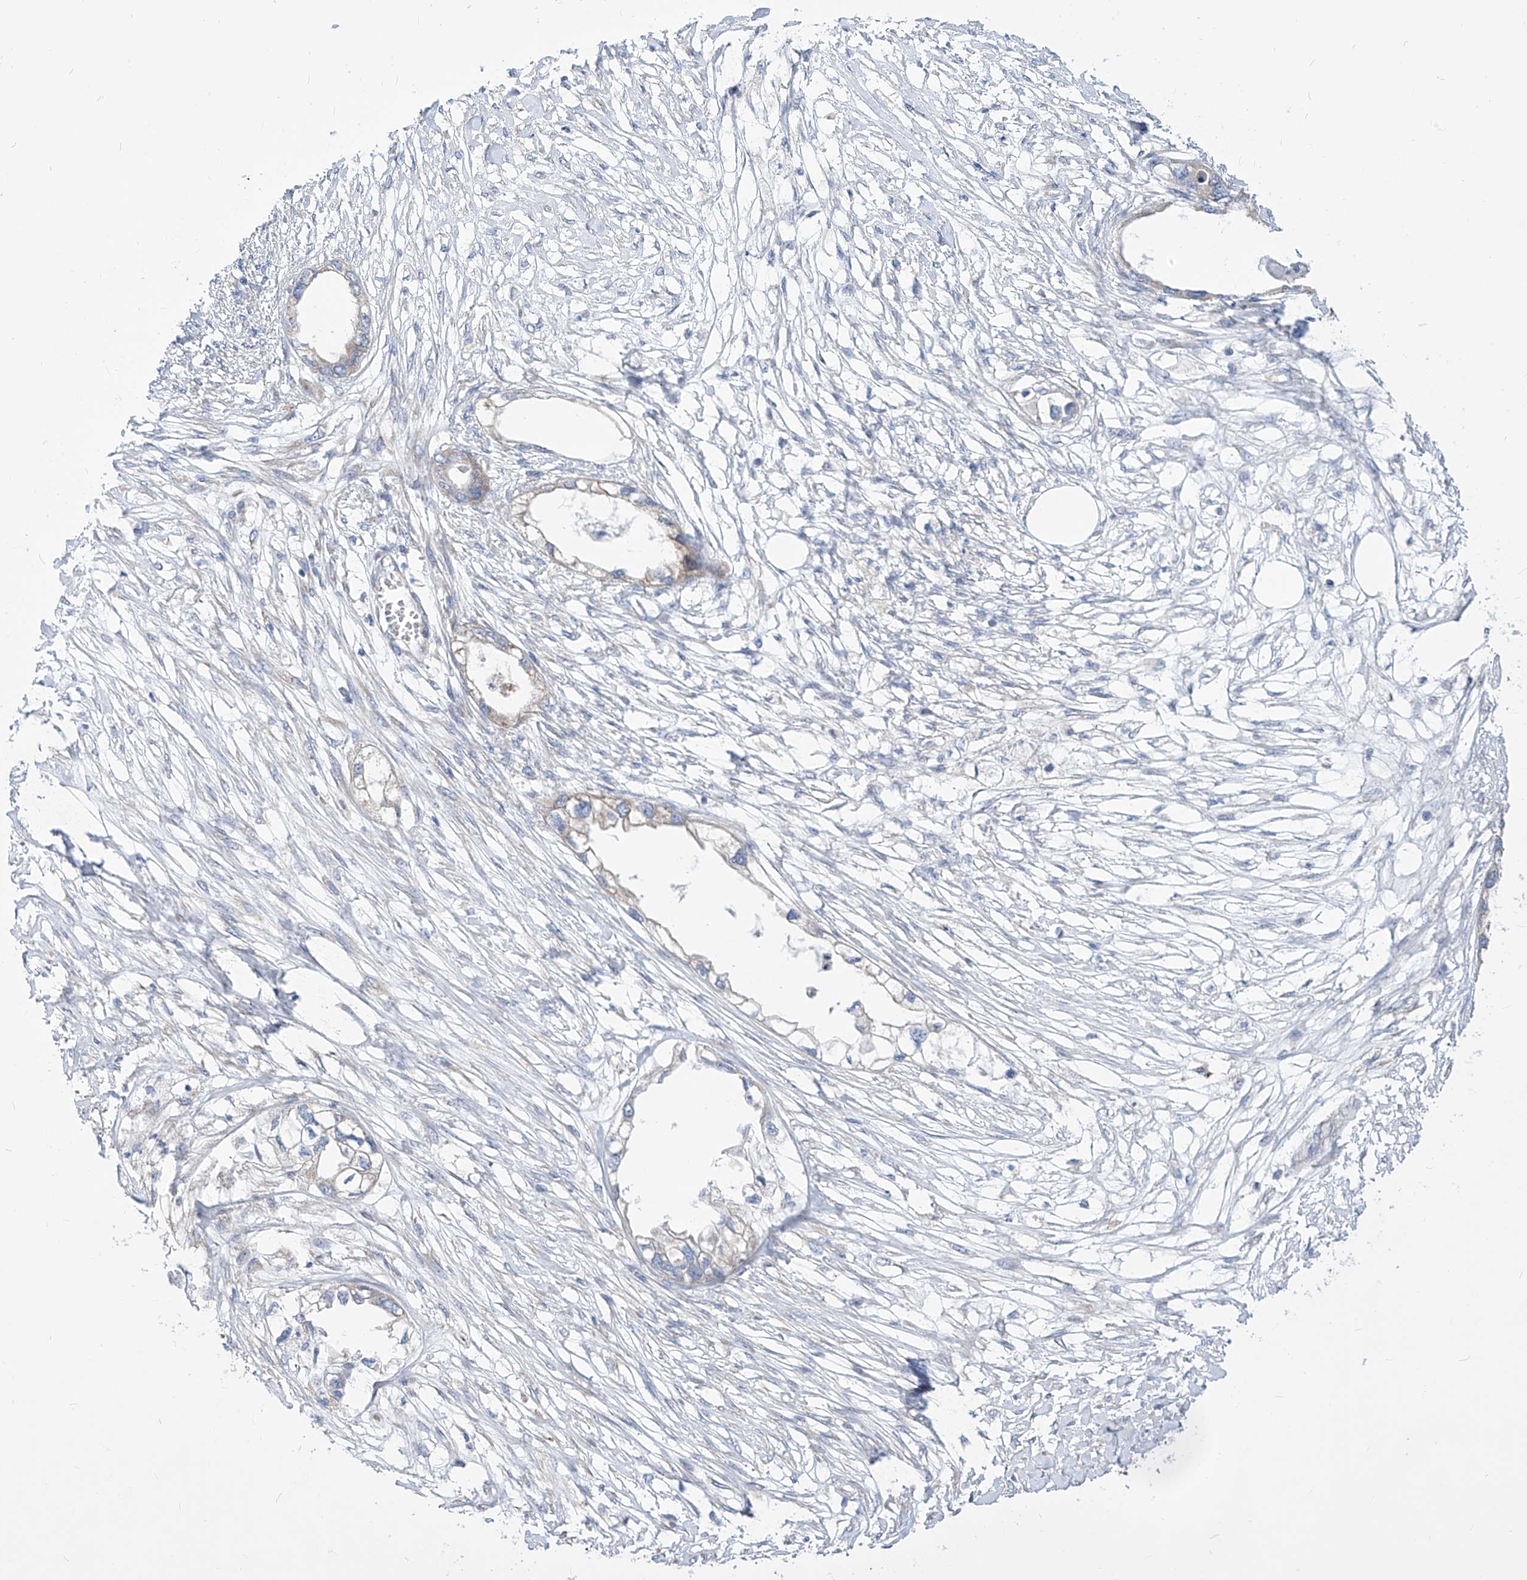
{"staining": {"intensity": "weak", "quantity": "<25%", "location": "cytoplasmic/membranous"}, "tissue": "endometrial cancer", "cell_type": "Tumor cells", "image_type": "cancer", "snomed": [{"axis": "morphology", "description": "Adenocarcinoma, NOS"}, {"axis": "morphology", "description": "Adenocarcinoma, metastatic, NOS"}, {"axis": "topography", "description": "Adipose tissue"}, {"axis": "topography", "description": "Endometrium"}], "caption": "Tumor cells show no significant expression in metastatic adenocarcinoma (endometrial).", "gene": "UFL1", "patient": {"sex": "female", "age": 67}}